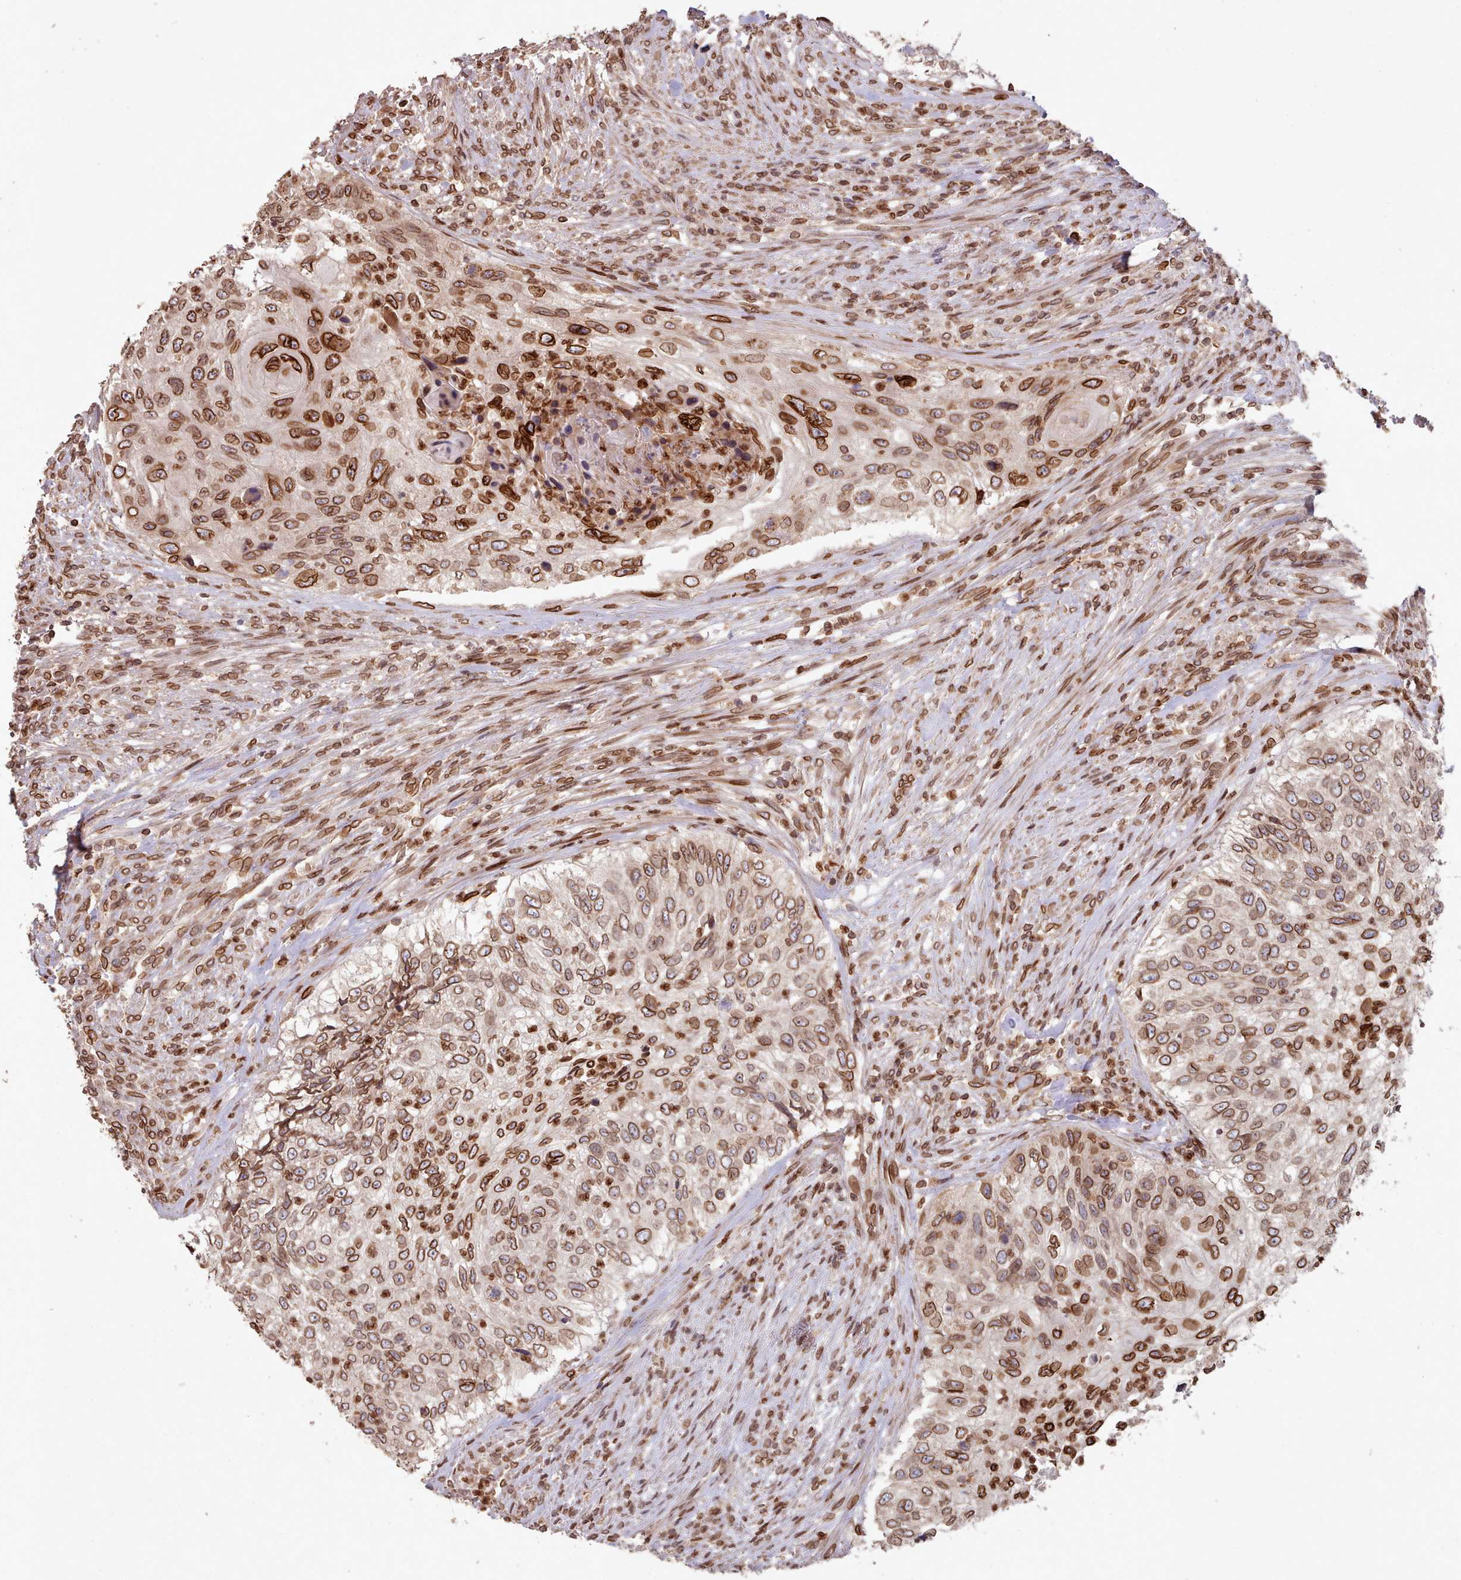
{"staining": {"intensity": "strong", "quantity": ">75%", "location": "cytoplasmic/membranous,nuclear"}, "tissue": "urothelial cancer", "cell_type": "Tumor cells", "image_type": "cancer", "snomed": [{"axis": "morphology", "description": "Urothelial carcinoma, High grade"}, {"axis": "topography", "description": "Urinary bladder"}], "caption": "Brown immunohistochemical staining in human high-grade urothelial carcinoma displays strong cytoplasmic/membranous and nuclear expression in about >75% of tumor cells.", "gene": "TOR1AIP1", "patient": {"sex": "female", "age": 60}}